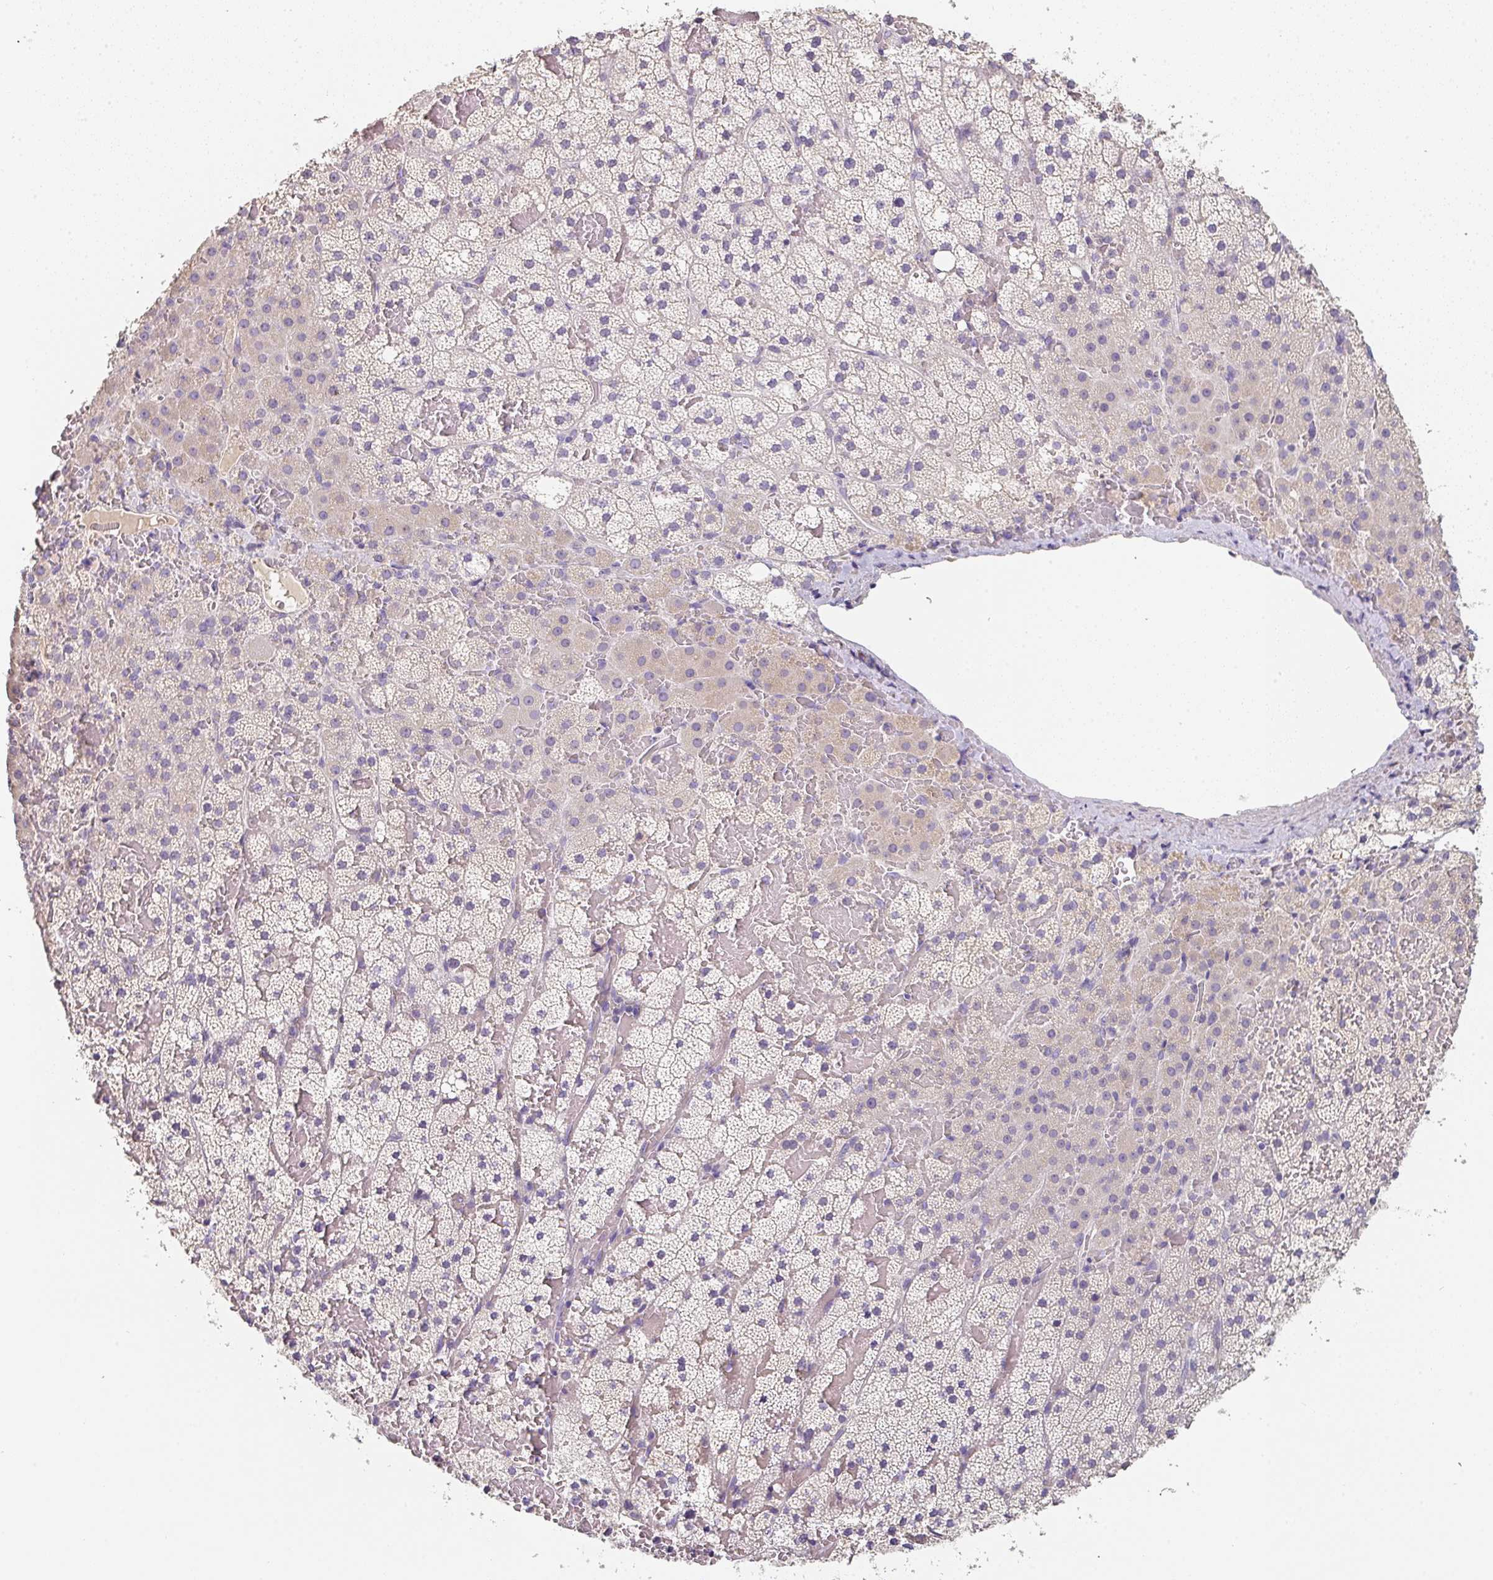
{"staining": {"intensity": "weak", "quantity": "<25%", "location": "cytoplasmic/membranous"}, "tissue": "adrenal gland", "cell_type": "Glandular cells", "image_type": "normal", "snomed": [{"axis": "morphology", "description": "Normal tissue, NOS"}, {"axis": "topography", "description": "Adrenal gland"}], "caption": "This photomicrograph is of normal adrenal gland stained with immunohistochemistry to label a protein in brown with the nuclei are counter-stained blue. There is no expression in glandular cells.", "gene": "ZNF215", "patient": {"sex": "male", "age": 53}}